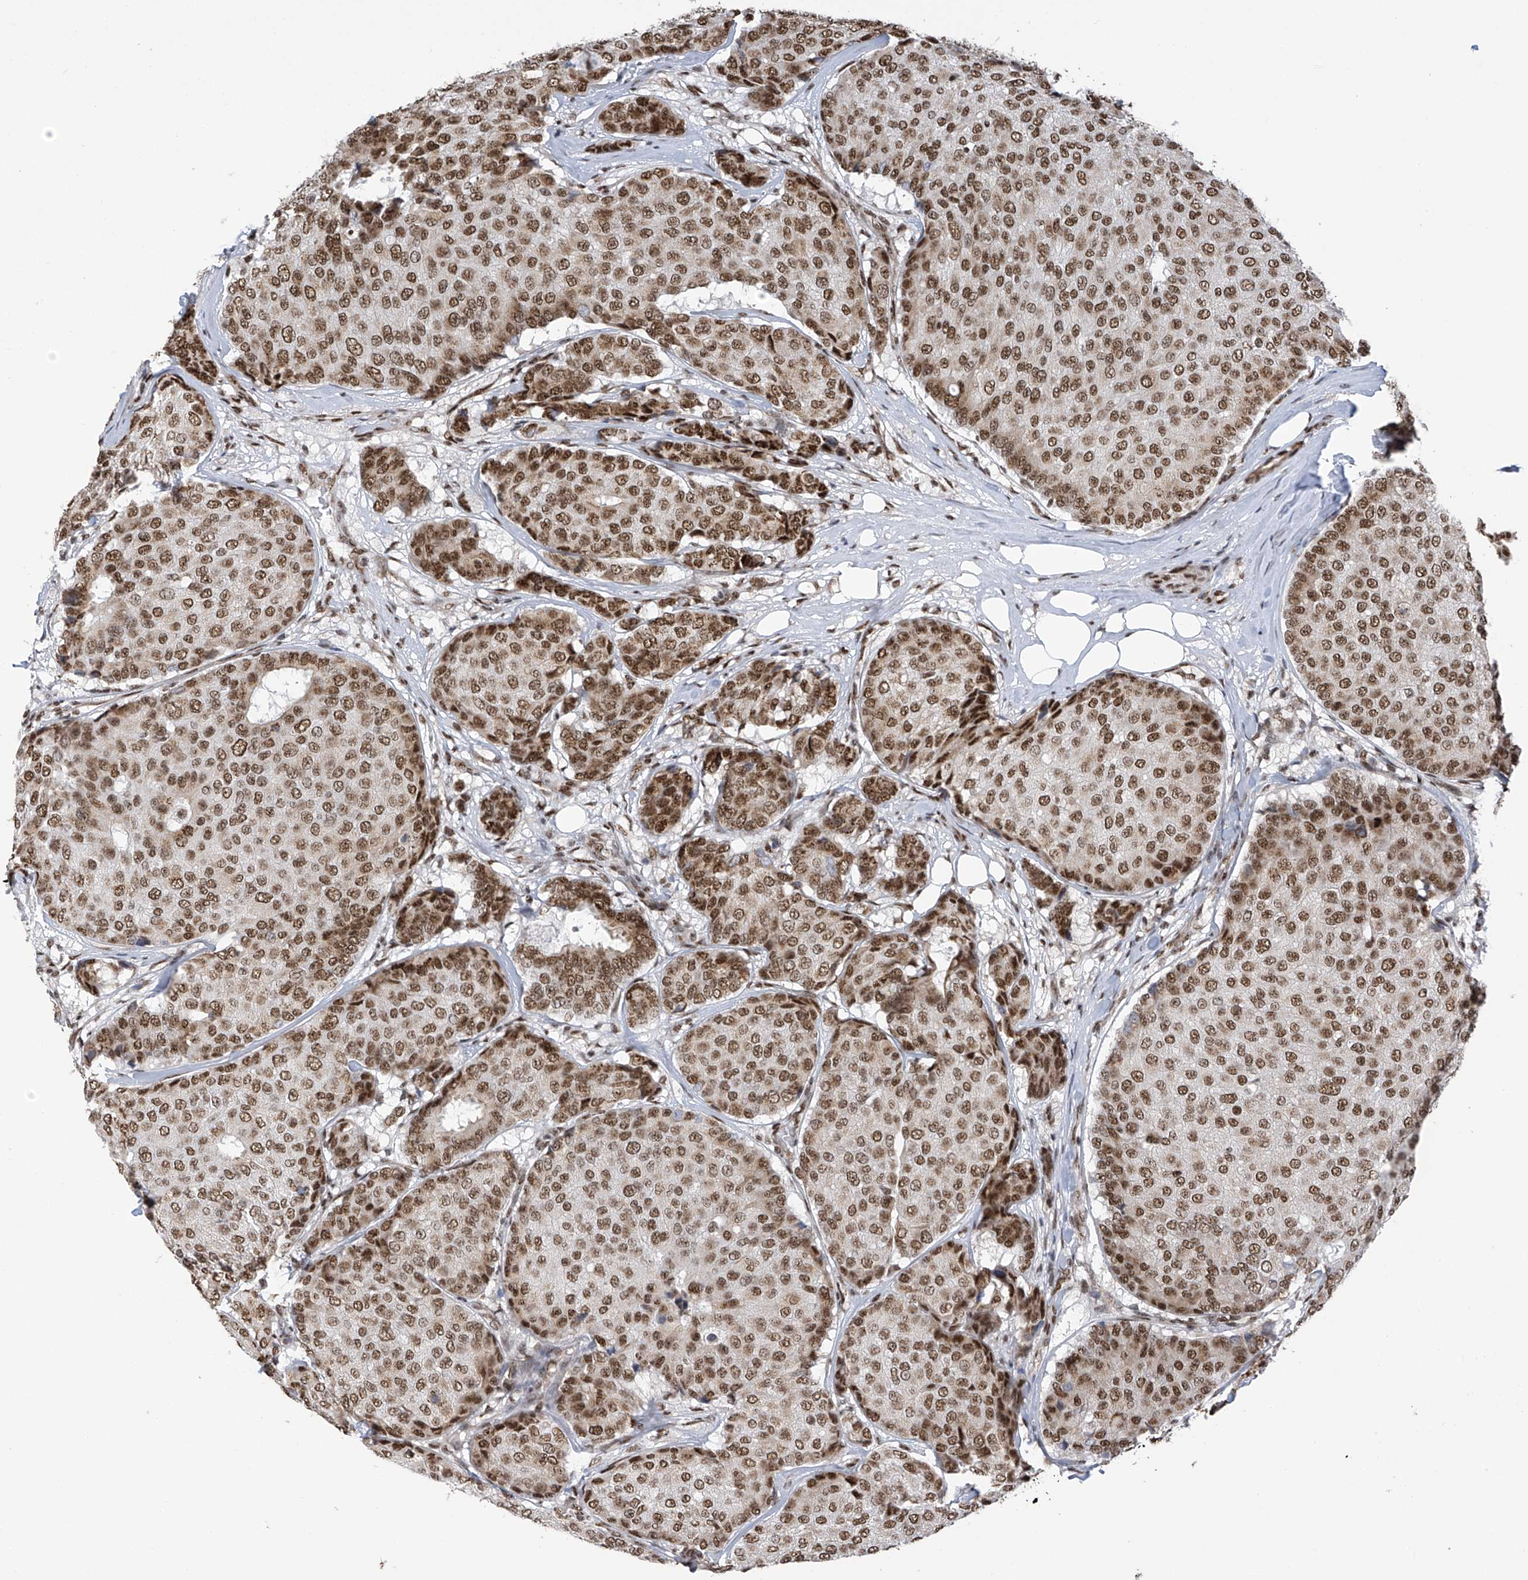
{"staining": {"intensity": "moderate", "quantity": ">75%", "location": "nuclear"}, "tissue": "breast cancer", "cell_type": "Tumor cells", "image_type": "cancer", "snomed": [{"axis": "morphology", "description": "Duct carcinoma"}, {"axis": "topography", "description": "Breast"}], "caption": "Intraductal carcinoma (breast) was stained to show a protein in brown. There is medium levels of moderate nuclear staining in about >75% of tumor cells.", "gene": "APLF", "patient": {"sex": "female", "age": 75}}